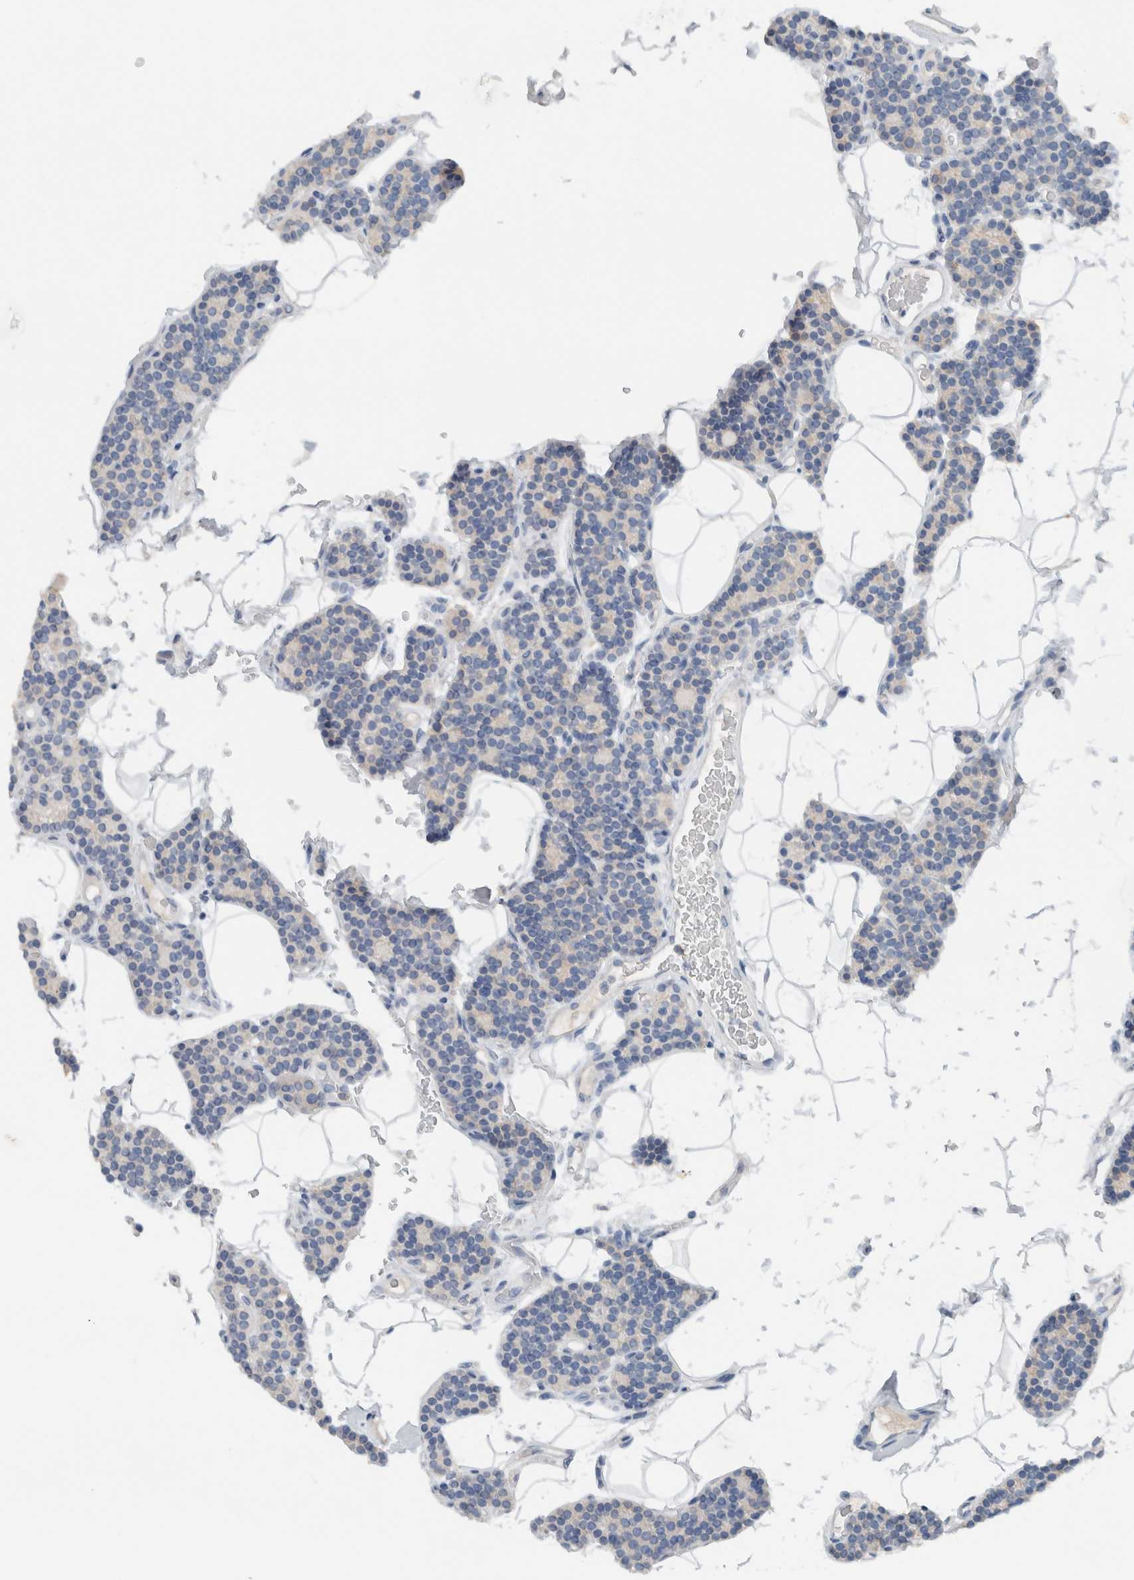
{"staining": {"intensity": "negative", "quantity": "none", "location": "none"}, "tissue": "parathyroid gland", "cell_type": "Glandular cells", "image_type": "normal", "snomed": [{"axis": "morphology", "description": "Normal tissue, NOS"}, {"axis": "topography", "description": "Parathyroid gland"}], "caption": "Immunohistochemical staining of normal parathyroid gland exhibits no significant staining in glandular cells. Nuclei are stained in blue.", "gene": "DUOX1", "patient": {"sex": "male", "age": 52}}